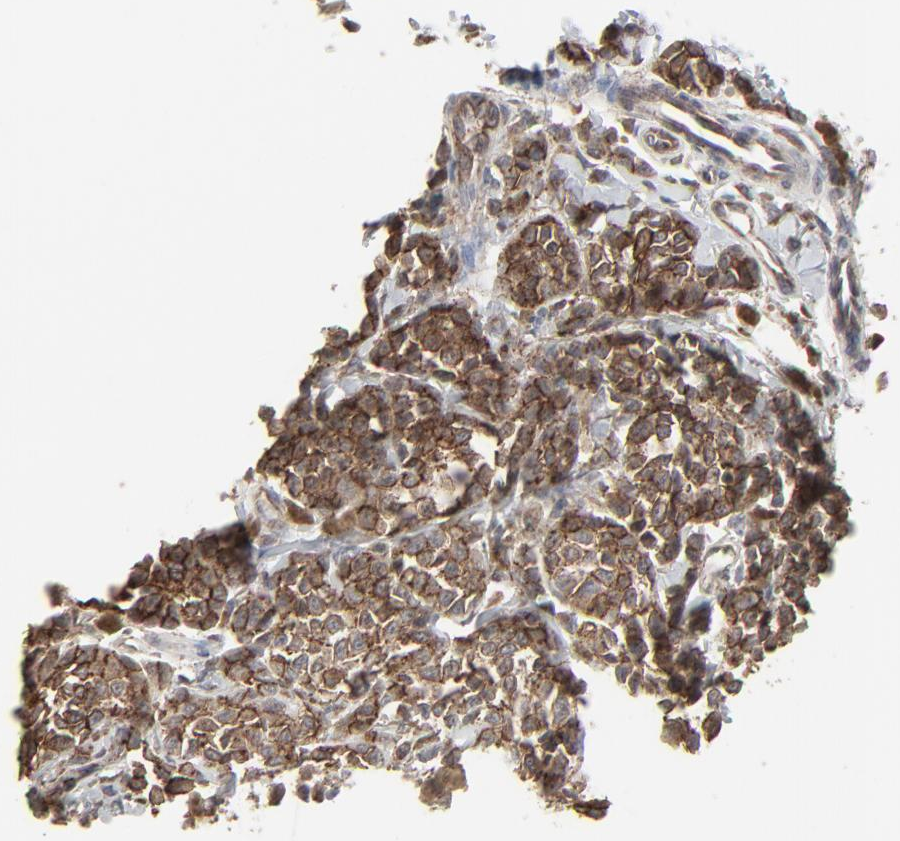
{"staining": {"intensity": "strong", "quantity": ">75%", "location": "cytoplasmic/membranous"}, "tissue": "melanoma", "cell_type": "Tumor cells", "image_type": "cancer", "snomed": [{"axis": "morphology", "description": "Malignant melanoma, NOS"}, {"axis": "topography", "description": "Skin"}], "caption": "DAB (3,3'-diaminobenzidine) immunohistochemical staining of human melanoma shows strong cytoplasmic/membranous protein positivity in about >75% of tumor cells.", "gene": "CTNND1", "patient": {"sex": "female", "age": 38}}